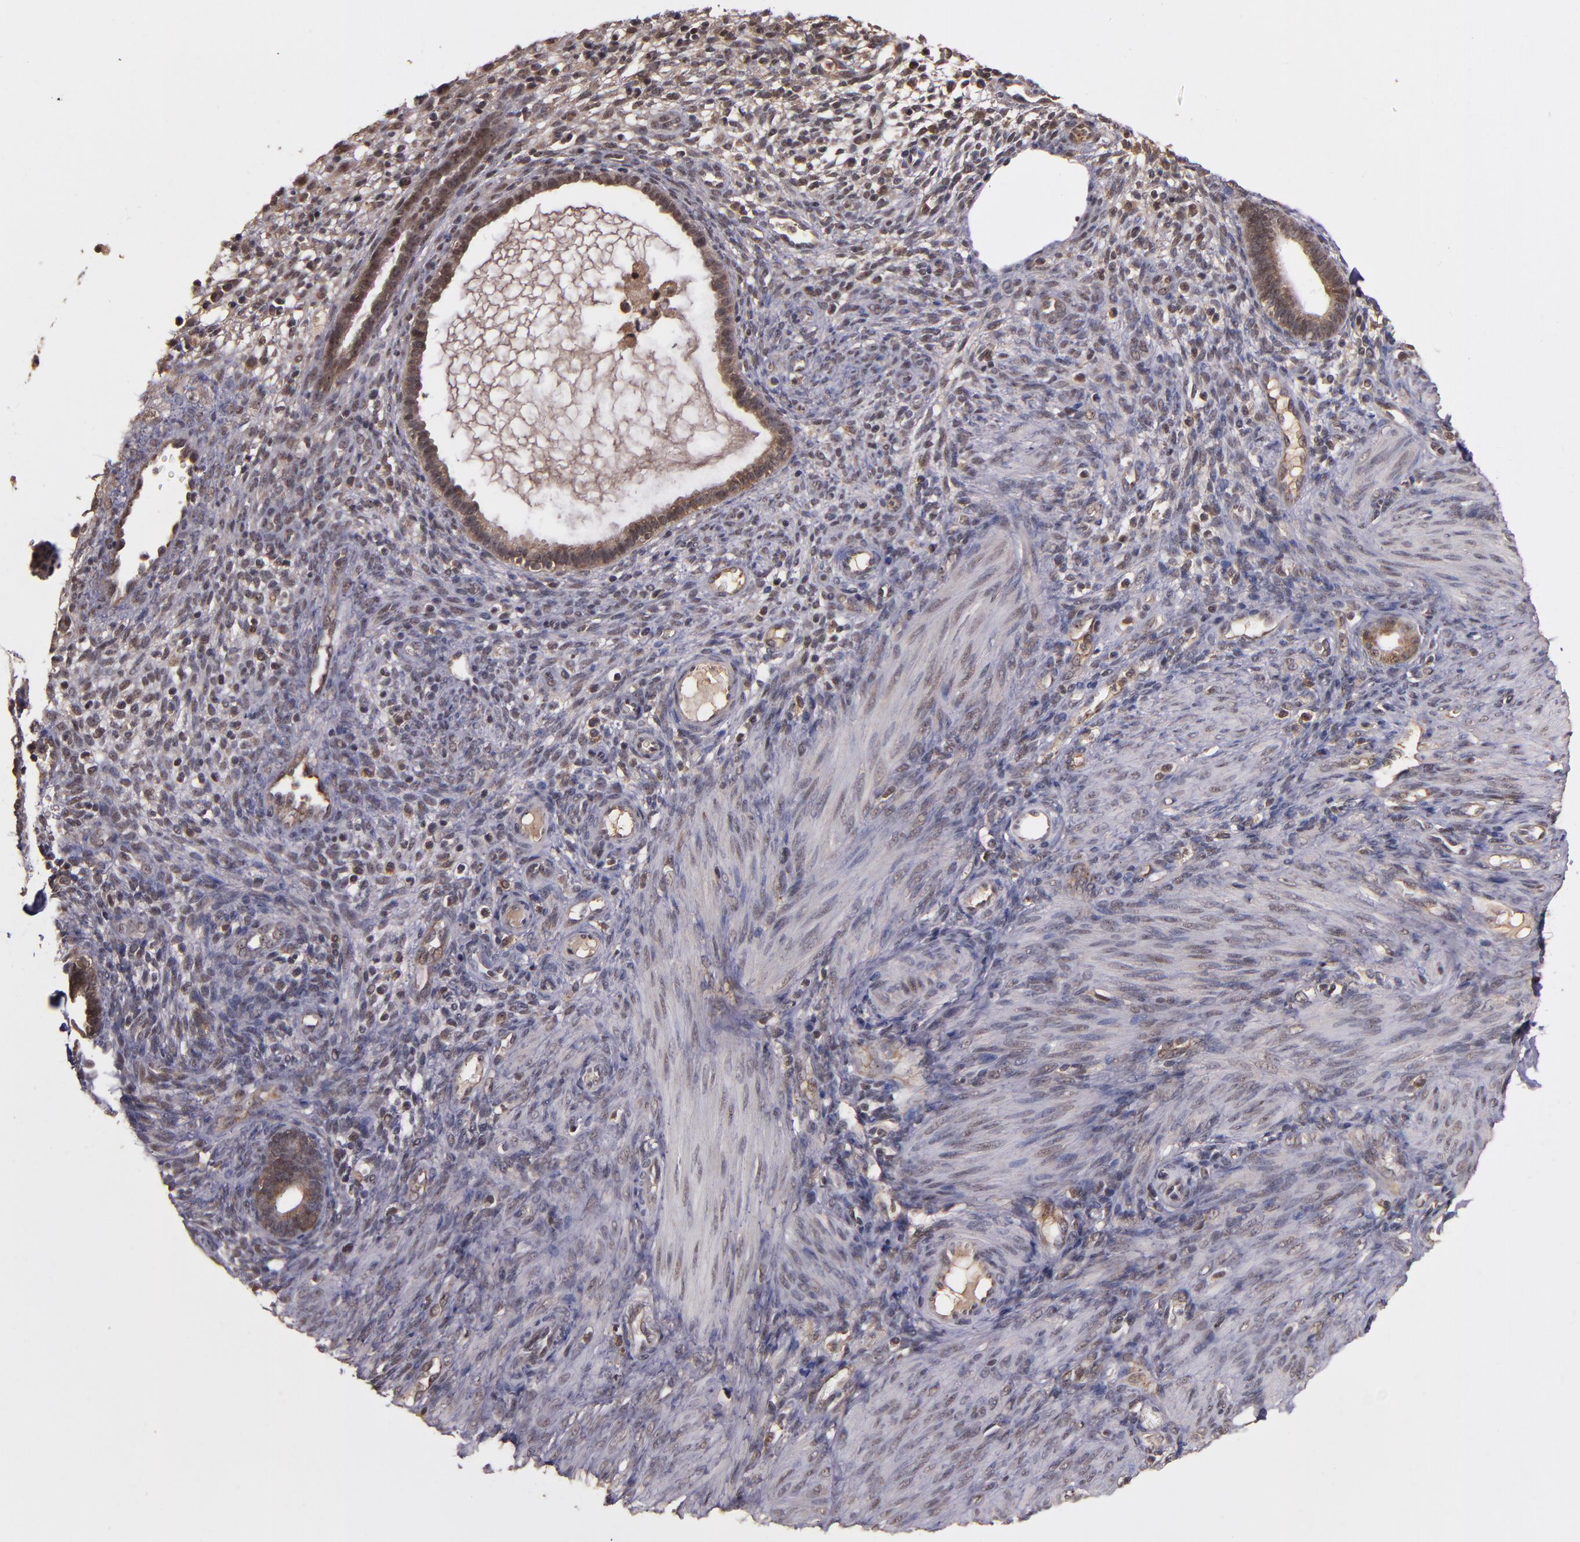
{"staining": {"intensity": "weak", "quantity": "25%-75%", "location": "nuclear"}, "tissue": "endometrium", "cell_type": "Cells in endometrial stroma", "image_type": "normal", "snomed": [{"axis": "morphology", "description": "Normal tissue, NOS"}, {"axis": "topography", "description": "Endometrium"}], "caption": "A low amount of weak nuclear staining is appreciated in about 25%-75% of cells in endometrial stroma in benign endometrium. The staining was performed using DAB to visualize the protein expression in brown, while the nuclei were stained in blue with hematoxylin (Magnification: 20x).", "gene": "RIOK3", "patient": {"sex": "female", "age": 72}}